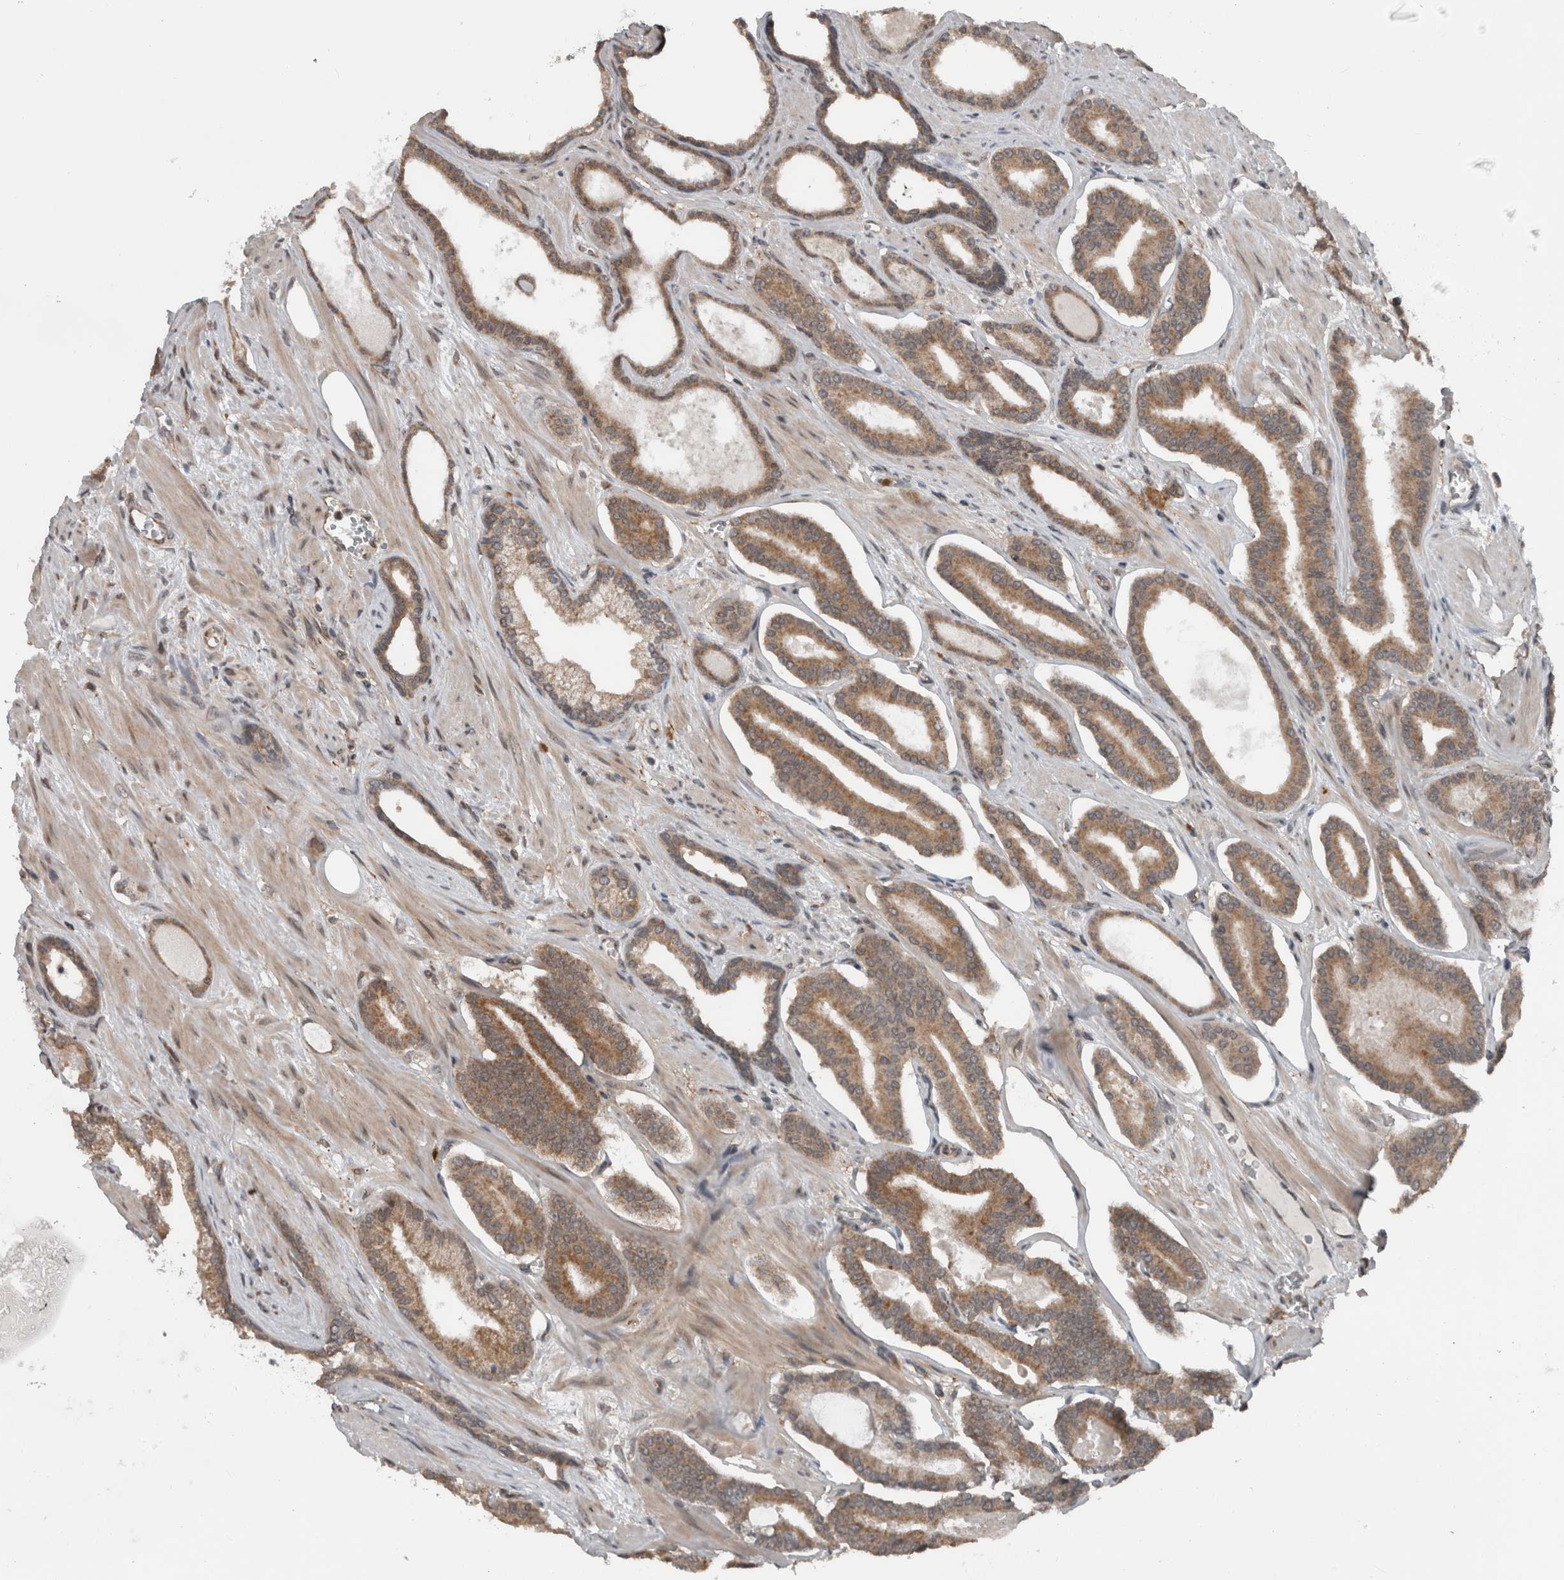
{"staining": {"intensity": "moderate", "quantity": "25%-75%", "location": "cytoplasmic/membranous"}, "tissue": "prostate cancer", "cell_type": "Tumor cells", "image_type": "cancer", "snomed": [{"axis": "morphology", "description": "Adenocarcinoma, Low grade"}, {"axis": "topography", "description": "Prostate"}], "caption": "Immunohistochemical staining of human prostate cancer (low-grade adenocarcinoma) demonstrates medium levels of moderate cytoplasmic/membranous protein expression in approximately 25%-75% of tumor cells.", "gene": "ENY2", "patient": {"sex": "male", "age": 70}}